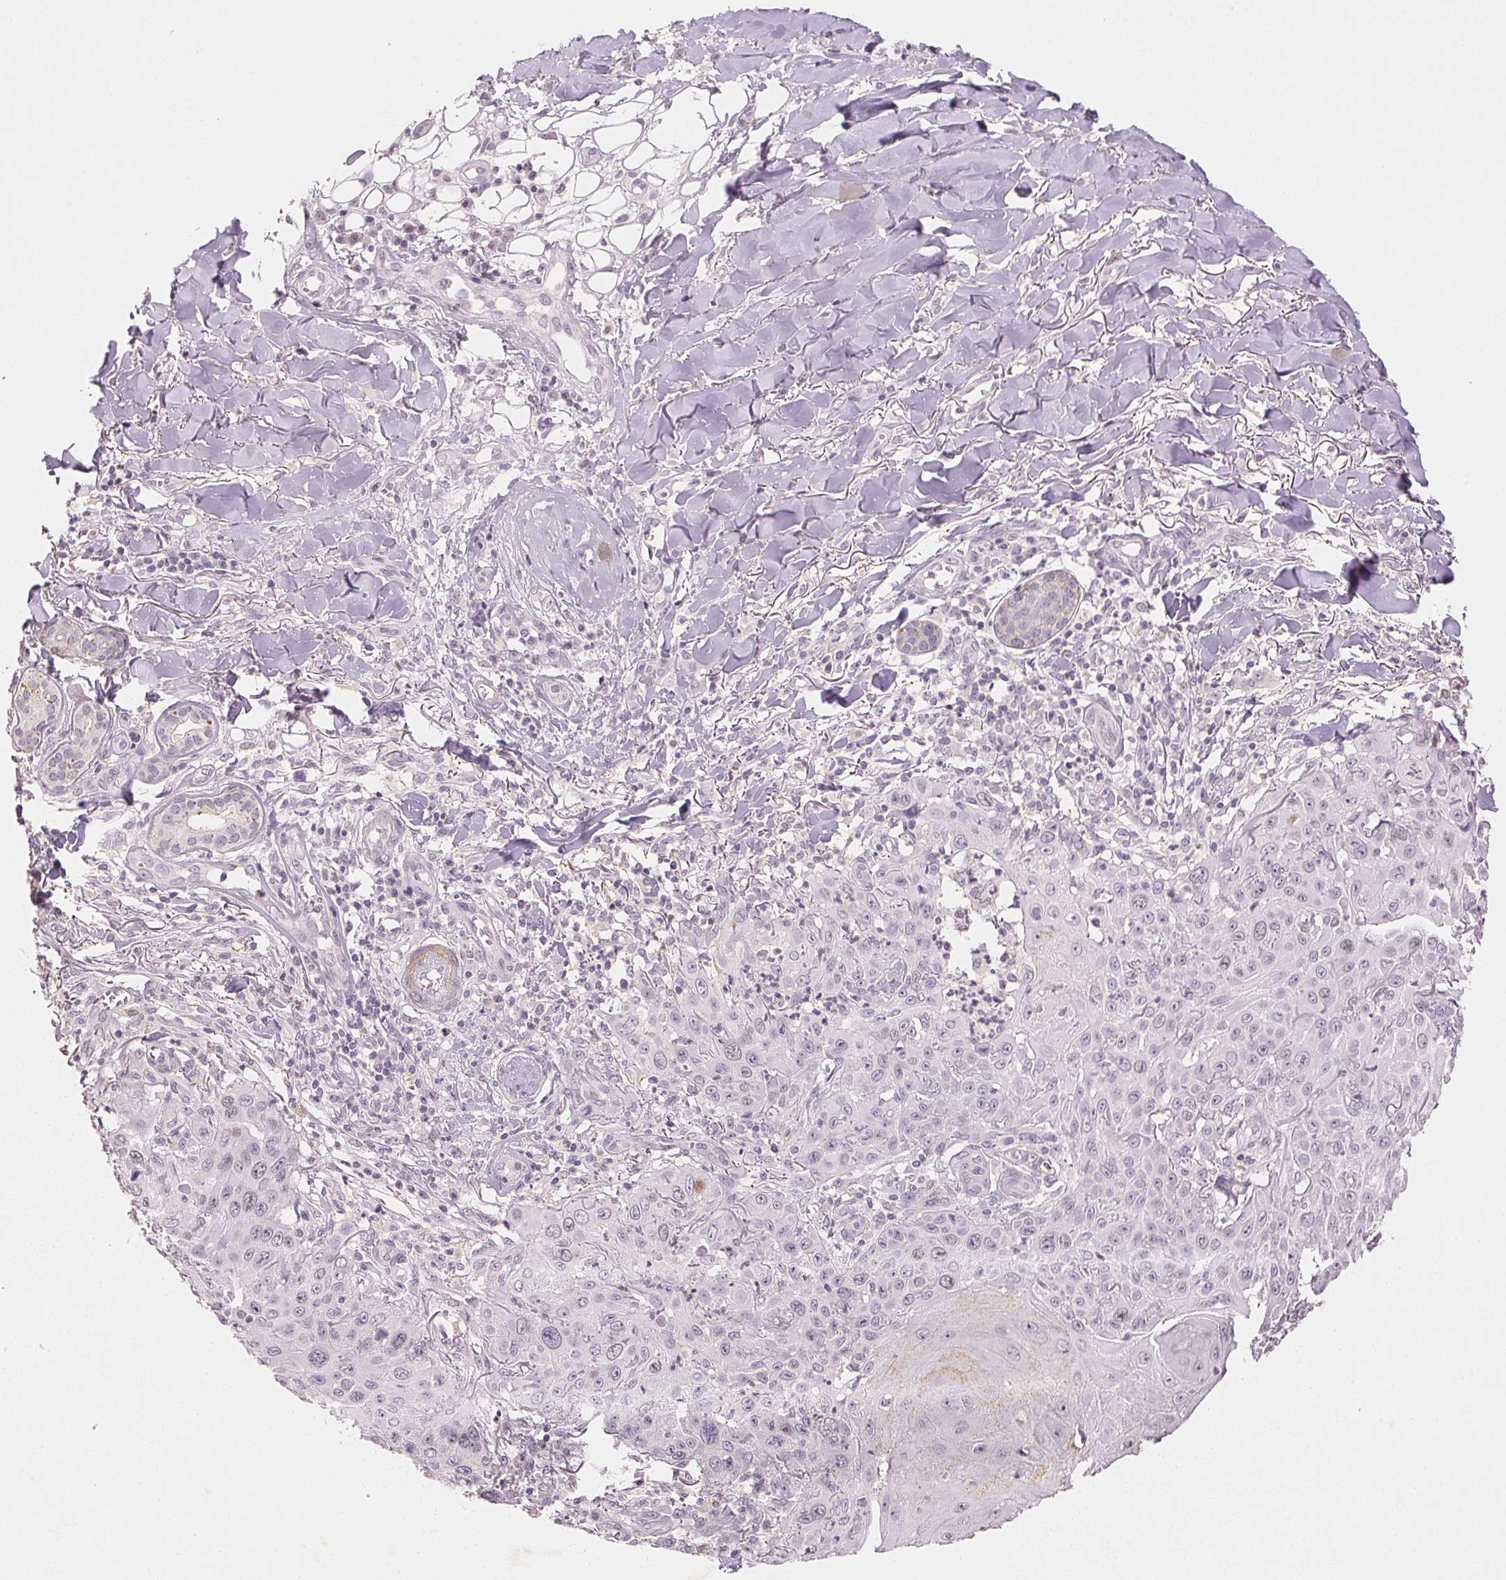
{"staining": {"intensity": "negative", "quantity": "none", "location": "none"}, "tissue": "skin cancer", "cell_type": "Tumor cells", "image_type": "cancer", "snomed": [{"axis": "morphology", "description": "Squamous cell carcinoma, NOS"}, {"axis": "topography", "description": "Skin"}], "caption": "Micrograph shows no protein expression in tumor cells of skin cancer tissue.", "gene": "SMTN", "patient": {"sex": "male", "age": 75}}